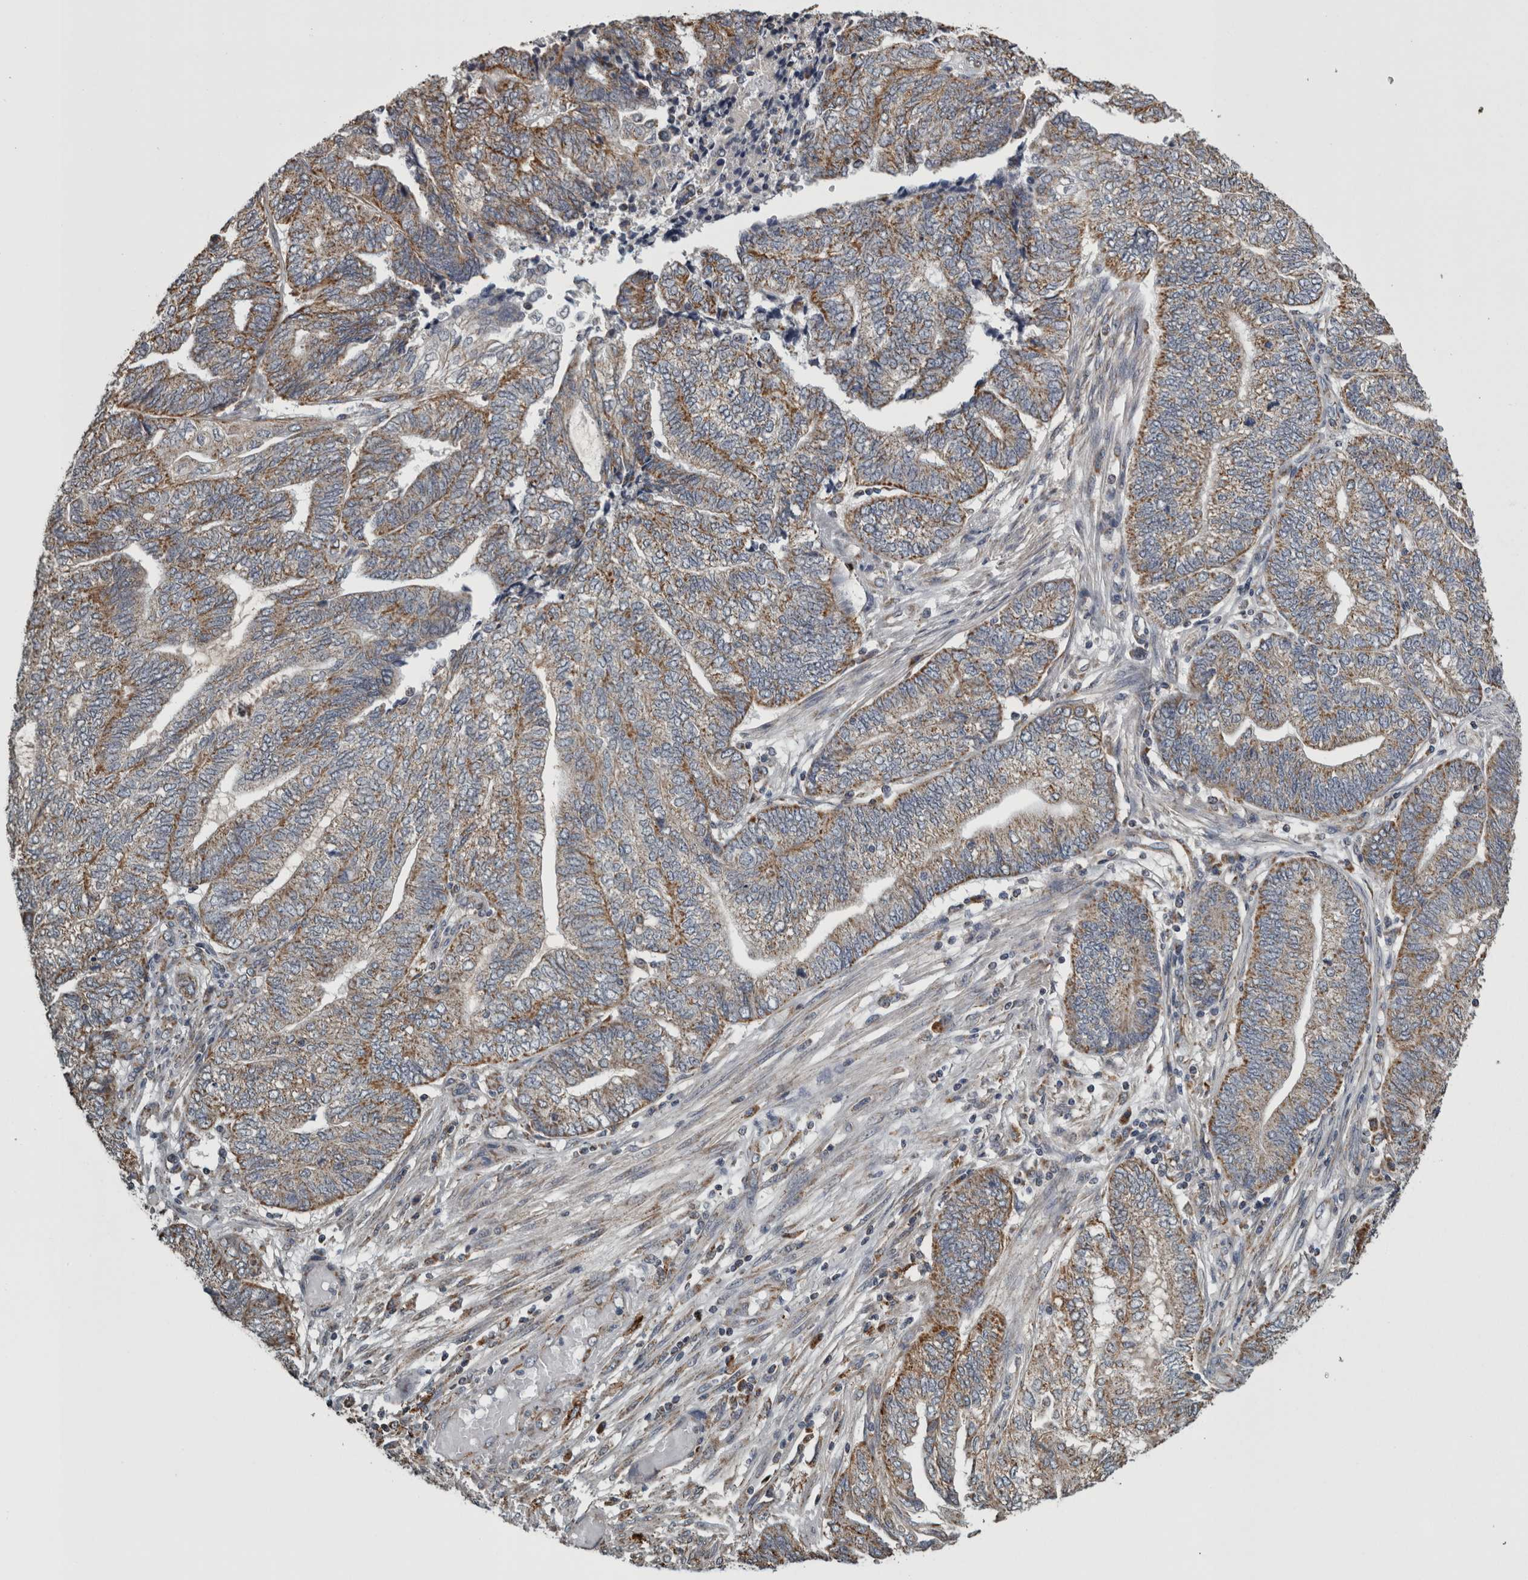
{"staining": {"intensity": "moderate", "quantity": ">75%", "location": "cytoplasmic/membranous"}, "tissue": "endometrial cancer", "cell_type": "Tumor cells", "image_type": "cancer", "snomed": [{"axis": "morphology", "description": "Adenocarcinoma, NOS"}, {"axis": "topography", "description": "Uterus"}, {"axis": "topography", "description": "Endometrium"}], "caption": "High-power microscopy captured an IHC photomicrograph of endometrial cancer, revealing moderate cytoplasmic/membranous staining in about >75% of tumor cells. Nuclei are stained in blue.", "gene": "FRK", "patient": {"sex": "female", "age": 70}}